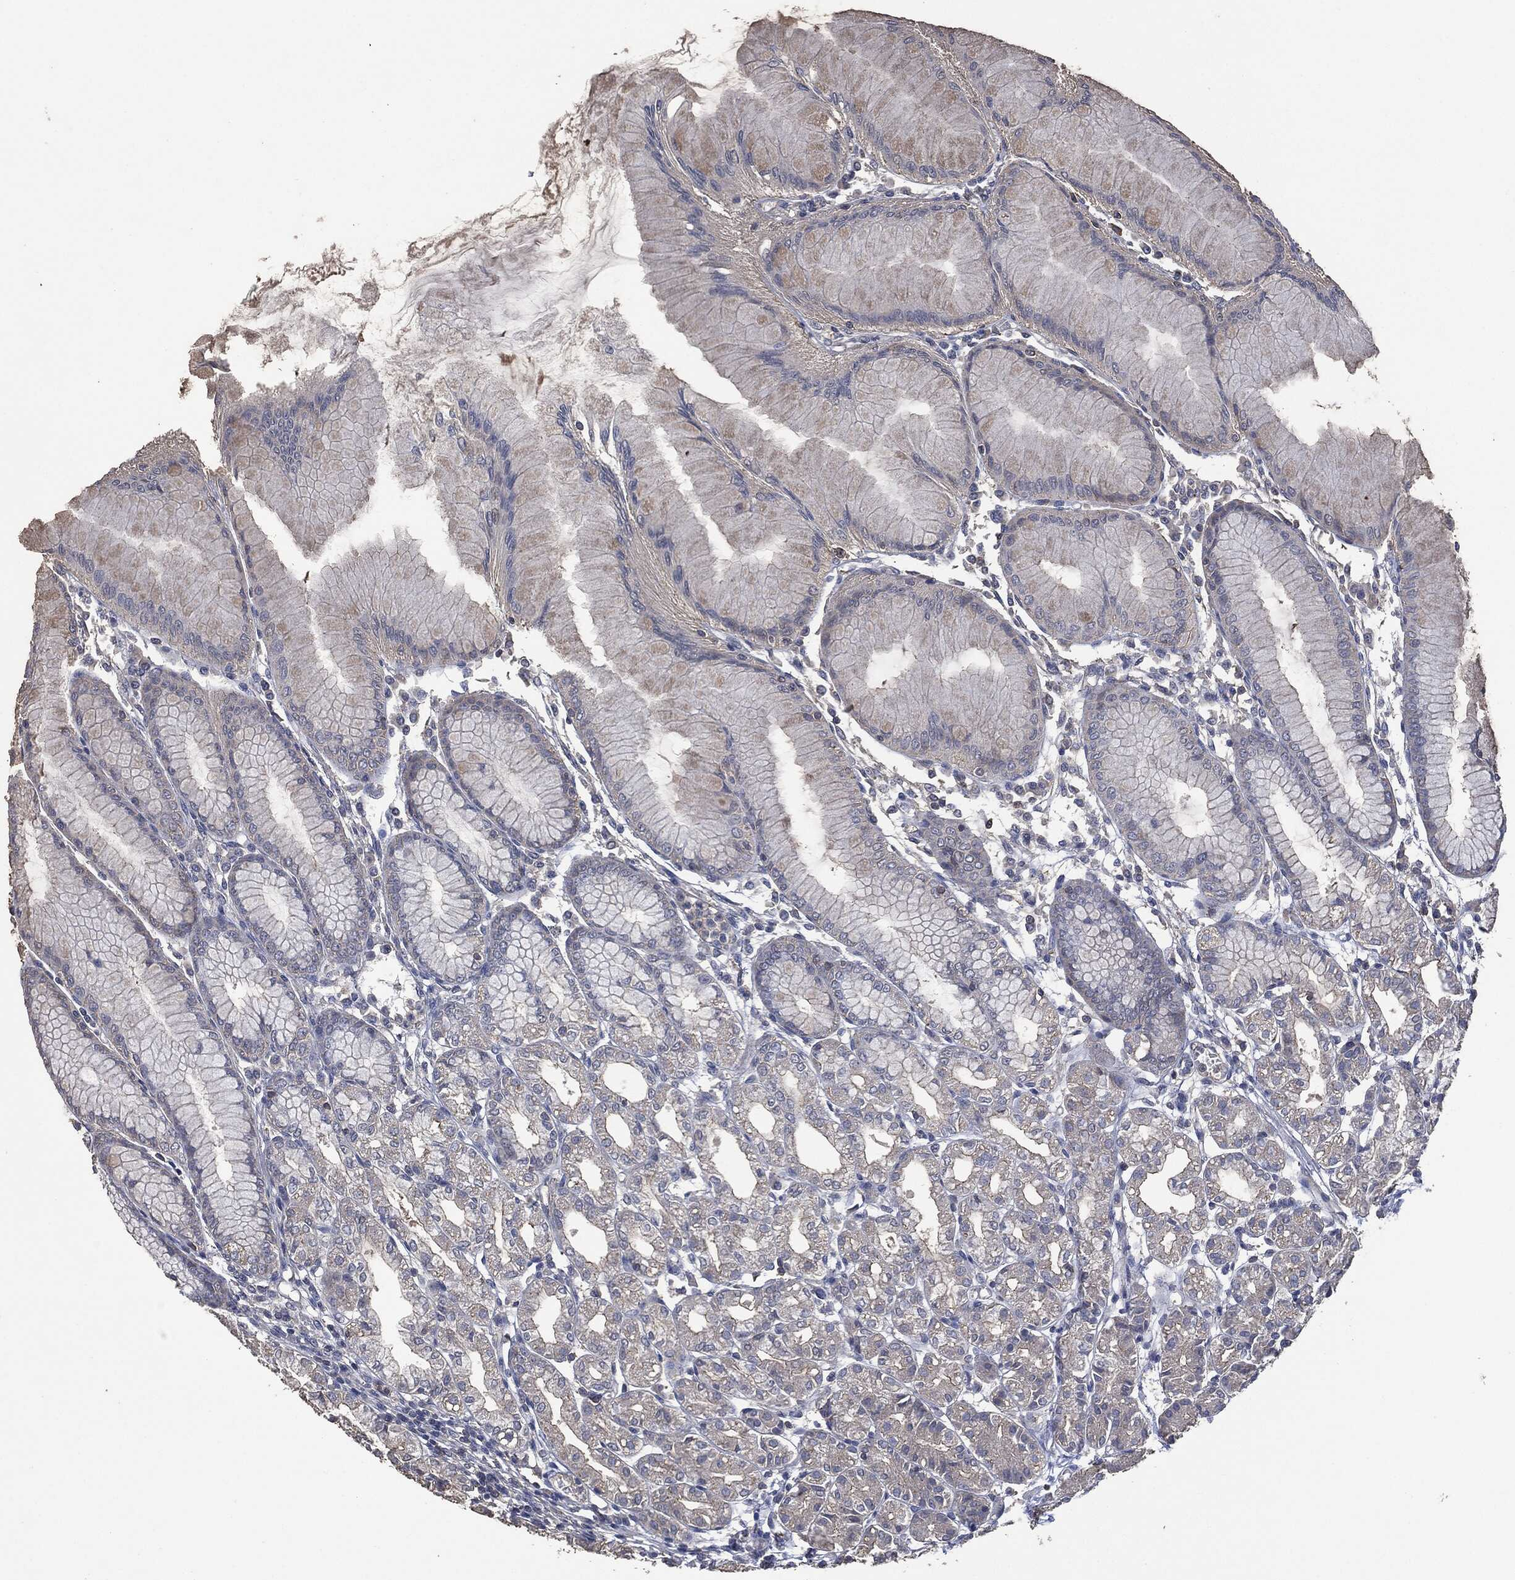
{"staining": {"intensity": "weak", "quantity": "<25%", "location": "cytoplasmic/membranous"}, "tissue": "stomach", "cell_type": "Glandular cells", "image_type": "normal", "snomed": [{"axis": "morphology", "description": "Normal tissue, NOS"}, {"axis": "topography", "description": "Stomach"}], "caption": "DAB immunohistochemical staining of unremarkable human stomach exhibits no significant expression in glandular cells.", "gene": "MSLN", "patient": {"sex": "female", "age": 57}}